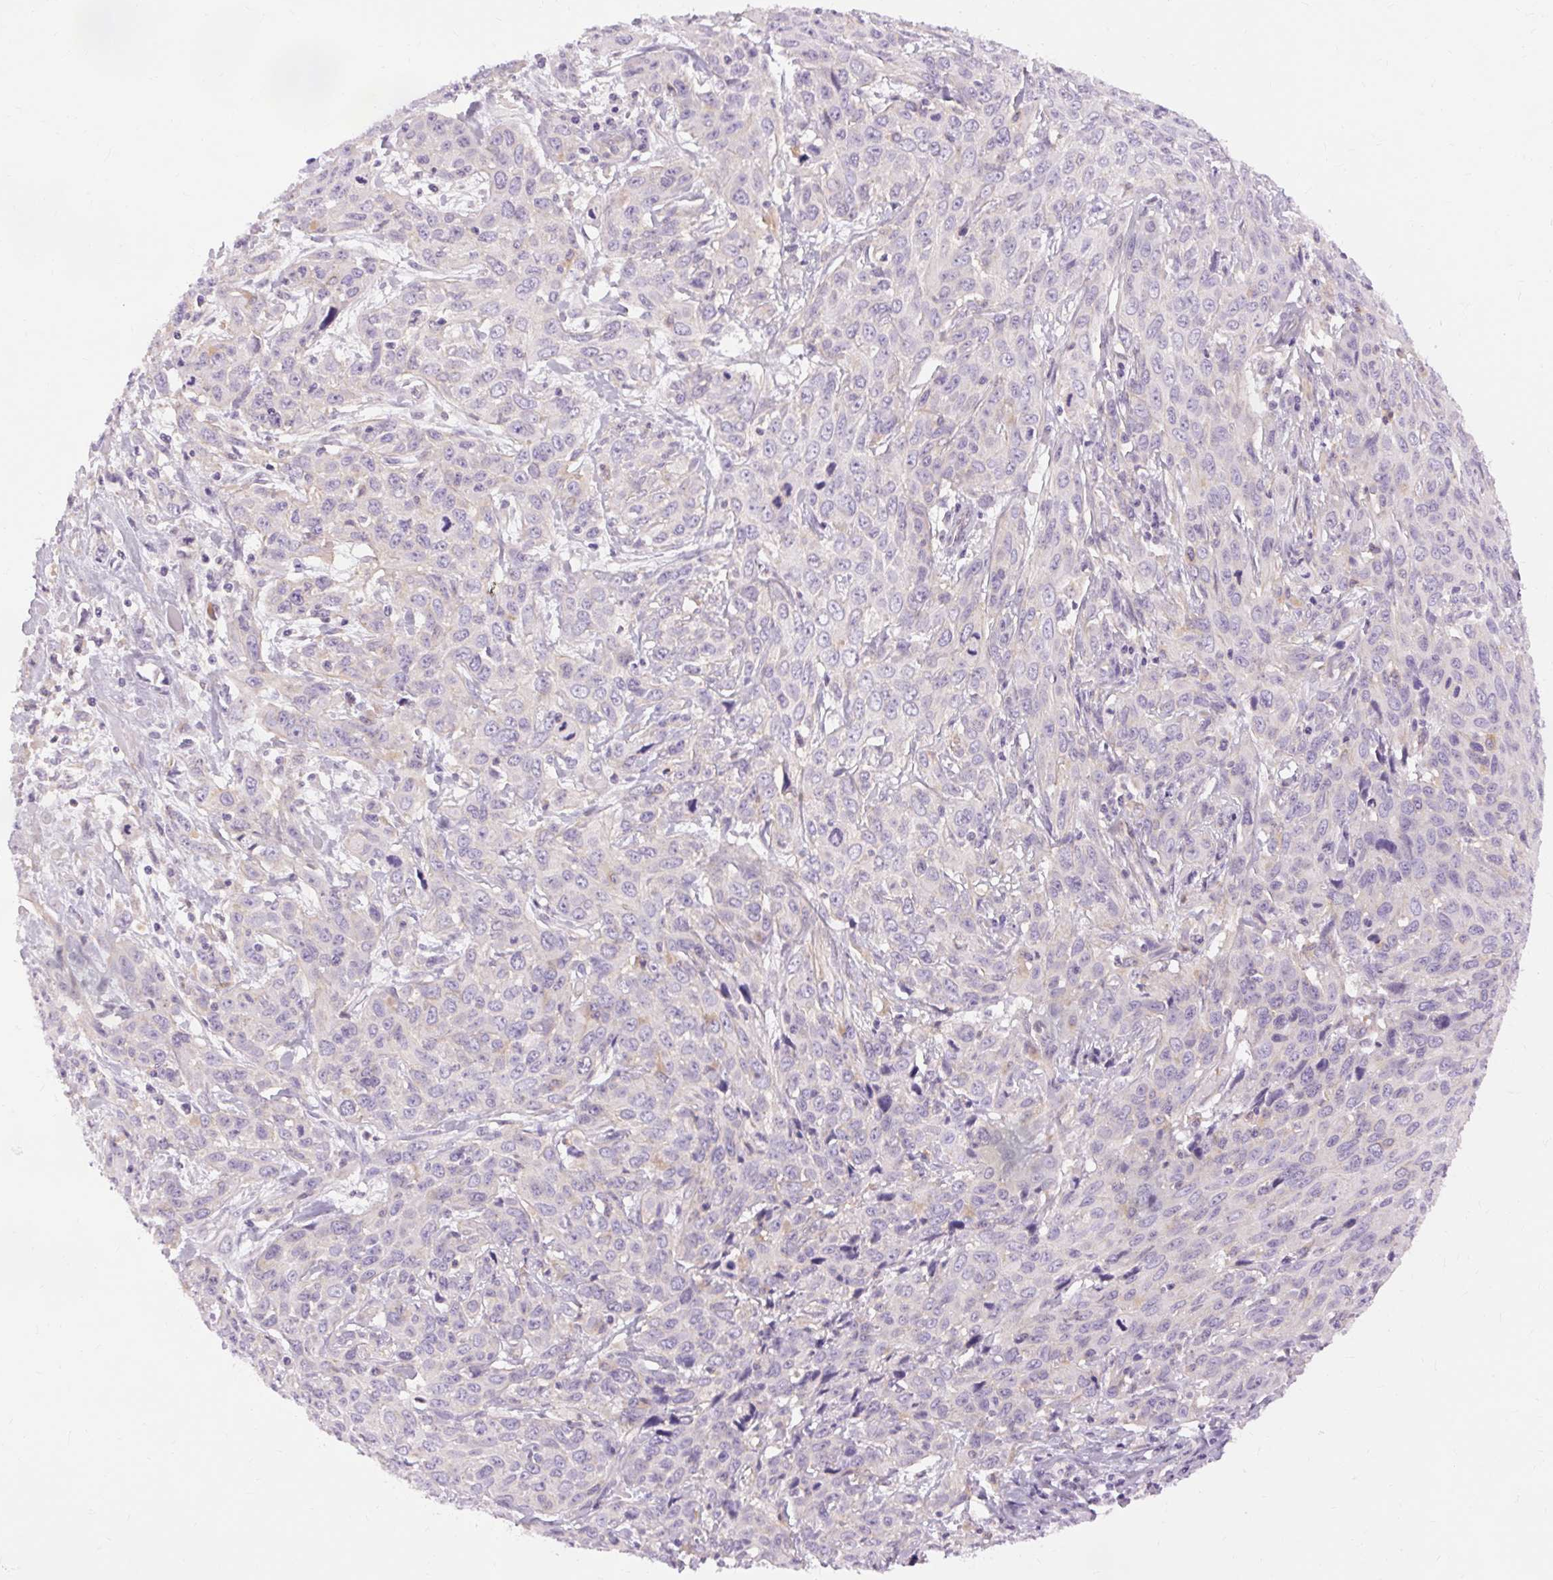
{"staining": {"intensity": "negative", "quantity": "none", "location": "none"}, "tissue": "cervical cancer", "cell_type": "Tumor cells", "image_type": "cancer", "snomed": [{"axis": "morphology", "description": "Squamous cell carcinoma, NOS"}, {"axis": "topography", "description": "Cervix"}], "caption": "This is an IHC image of human cervical cancer. There is no positivity in tumor cells.", "gene": "TM6SF1", "patient": {"sex": "female", "age": 38}}